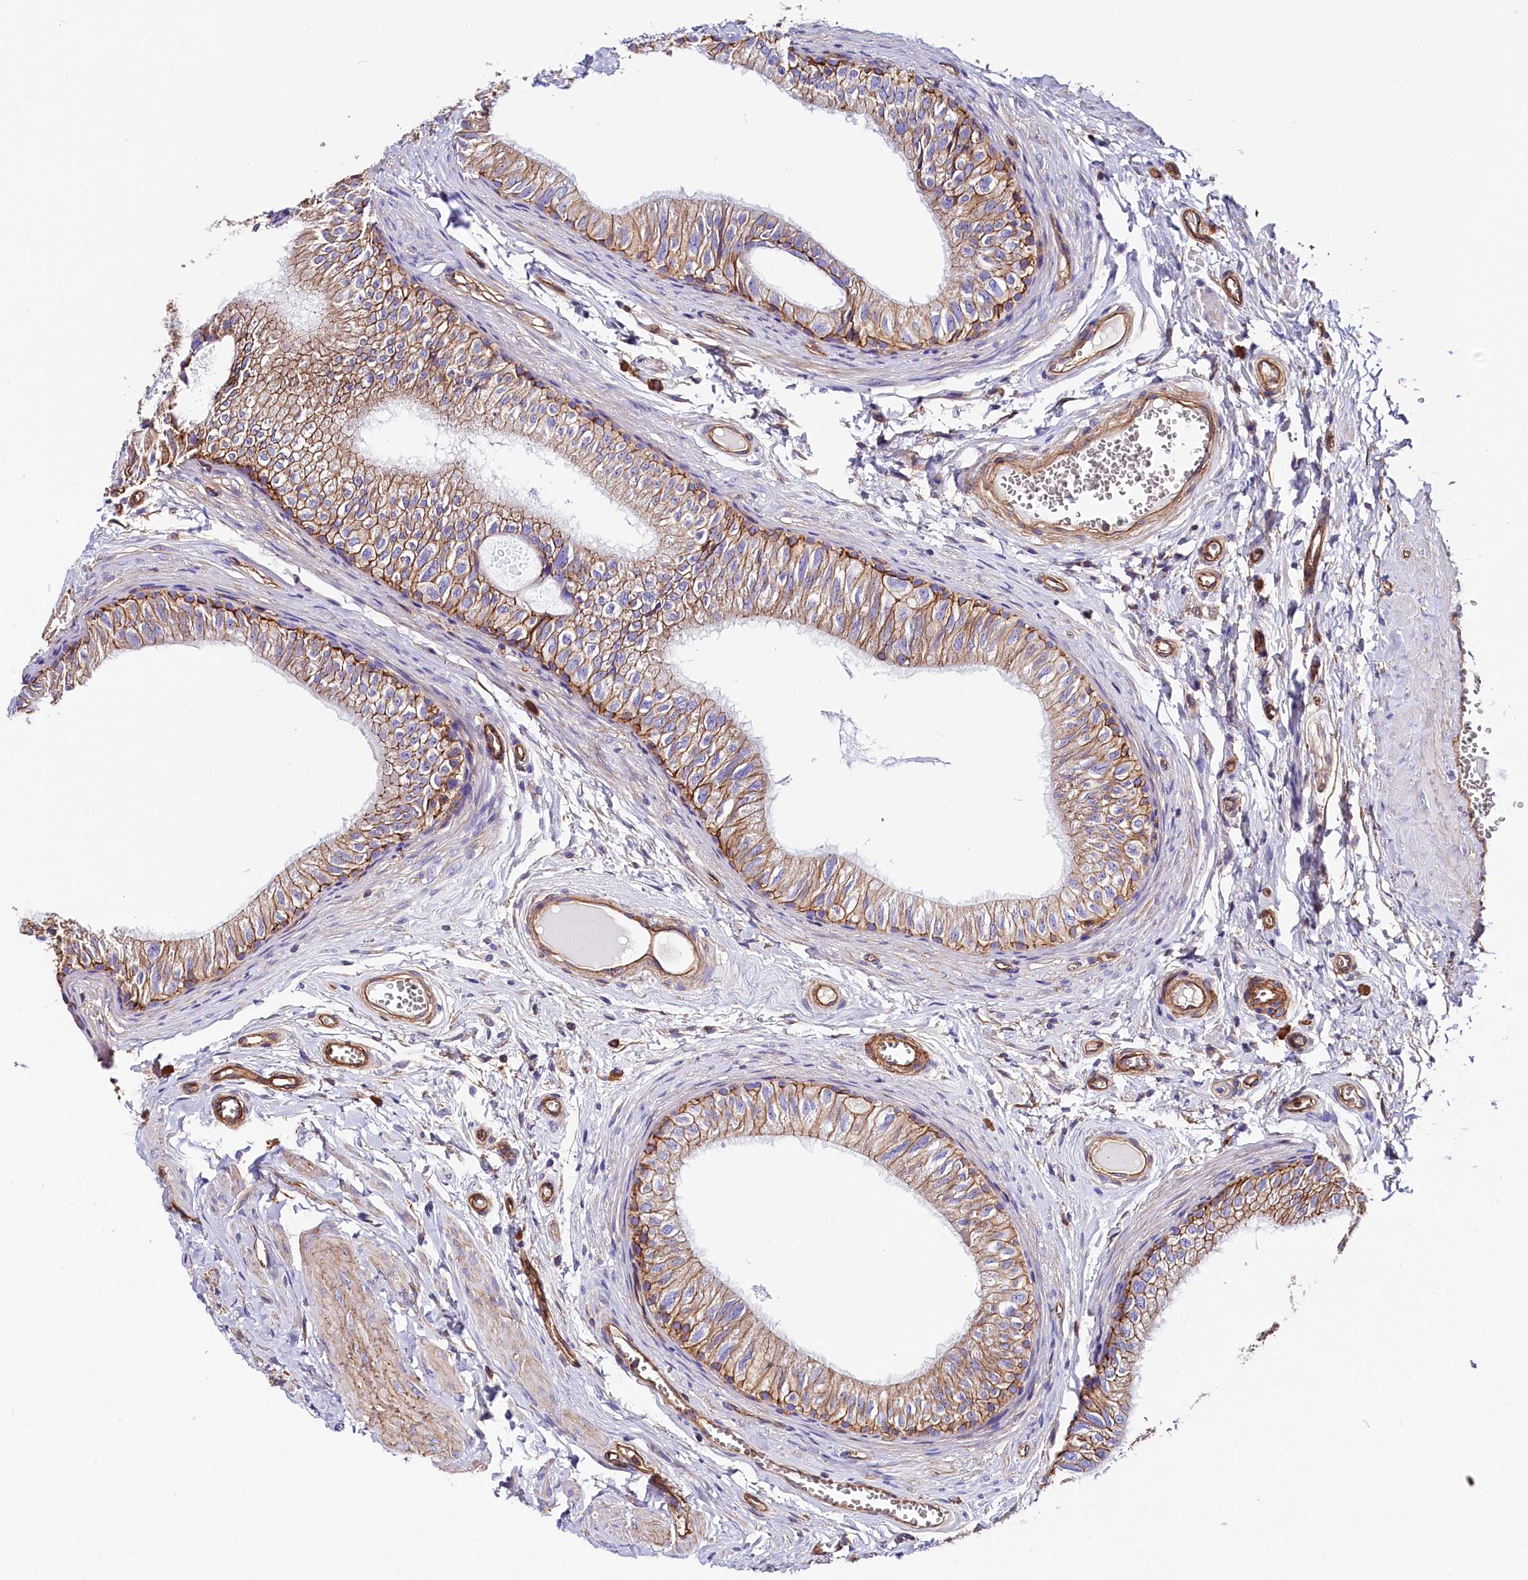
{"staining": {"intensity": "moderate", "quantity": "25%-75%", "location": "cytoplasmic/membranous"}, "tissue": "epididymis", "cell_type": "Glandular cells", "image_type": "normal", "snomed": [{"axis": "morphology", "description": "Normal tissue, NOS"}, {"axis": "topography", "description": "Epididymis"}], "caption": "Immunohistochemistry (IHC) histopathology image of benign epididymis: epididymis stained using immunohistochemistry (IHC) exhibits medium levels of moderate protein expression localized specifically in the cytoplasmic/membranous of glandular cells, appearing as a cytoplasmic/membranous brown color.", "gene": "ATP2B4", "patient": {"sex": "male", "age": 42}}